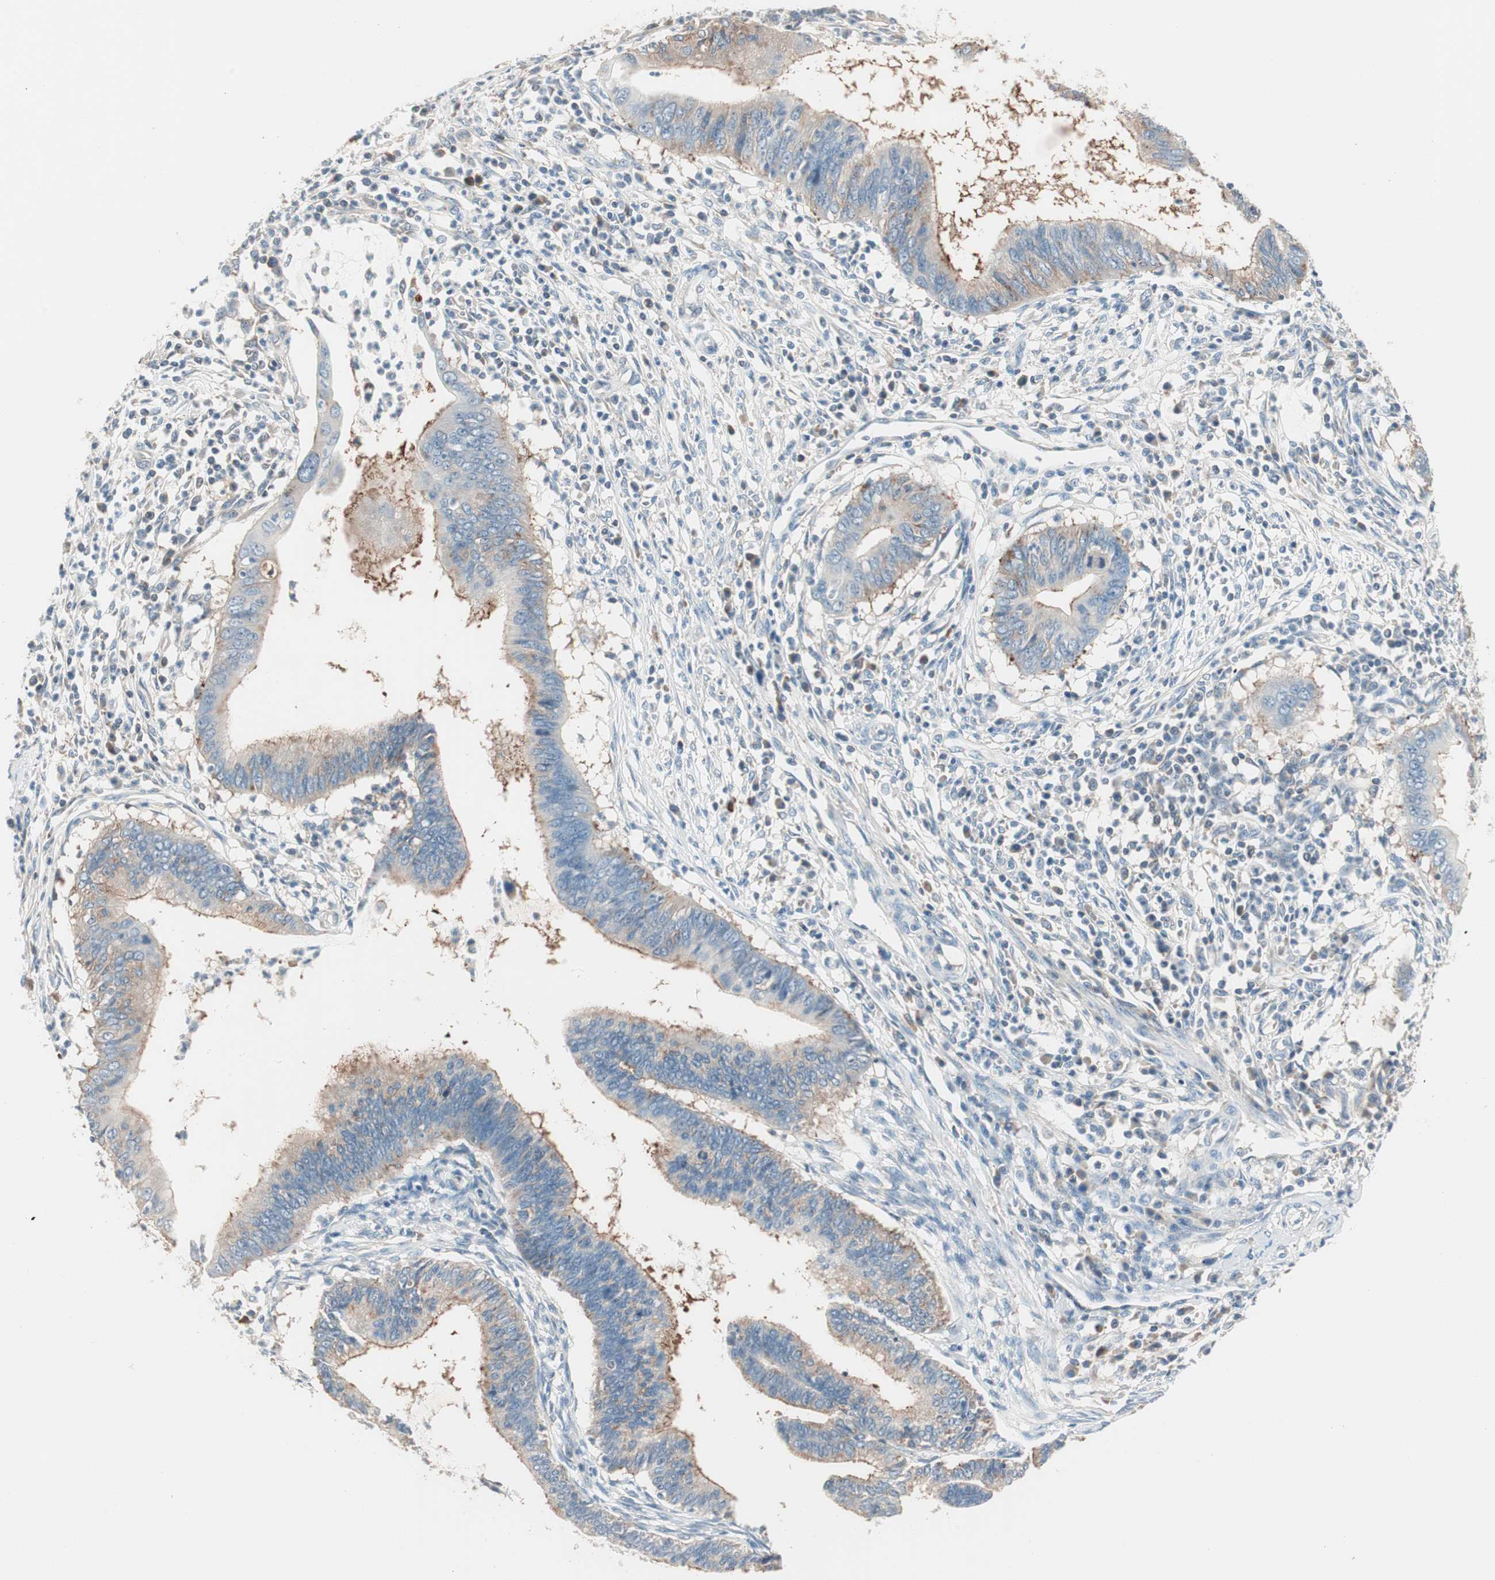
{"staining": {"intensity": "weak", "quantity": "25%-75%", "location": "cytoplasmic/membranous"}, "tissue": "cervical cancer", "cell_type": "Tumor cells", "image_type": "cancer", "snomed": [{"axis": "morphology", "description": "Adenocarcinoma, NOS"}, {"axis": "topography", "description": "Cervix"}], "caption": "Immunohistochemical staining of cervical adenocarcinoma displays low levels of weak cytoplasmic/membranous expression in approximately 25%-75% of tumor cells. (Stains: DAB in brown, nuclei in blue, Microscopy: brightfield microscopy at high magnification).", "gene": "RAD54B", "patient": {"sex": "female", "age": 36}}